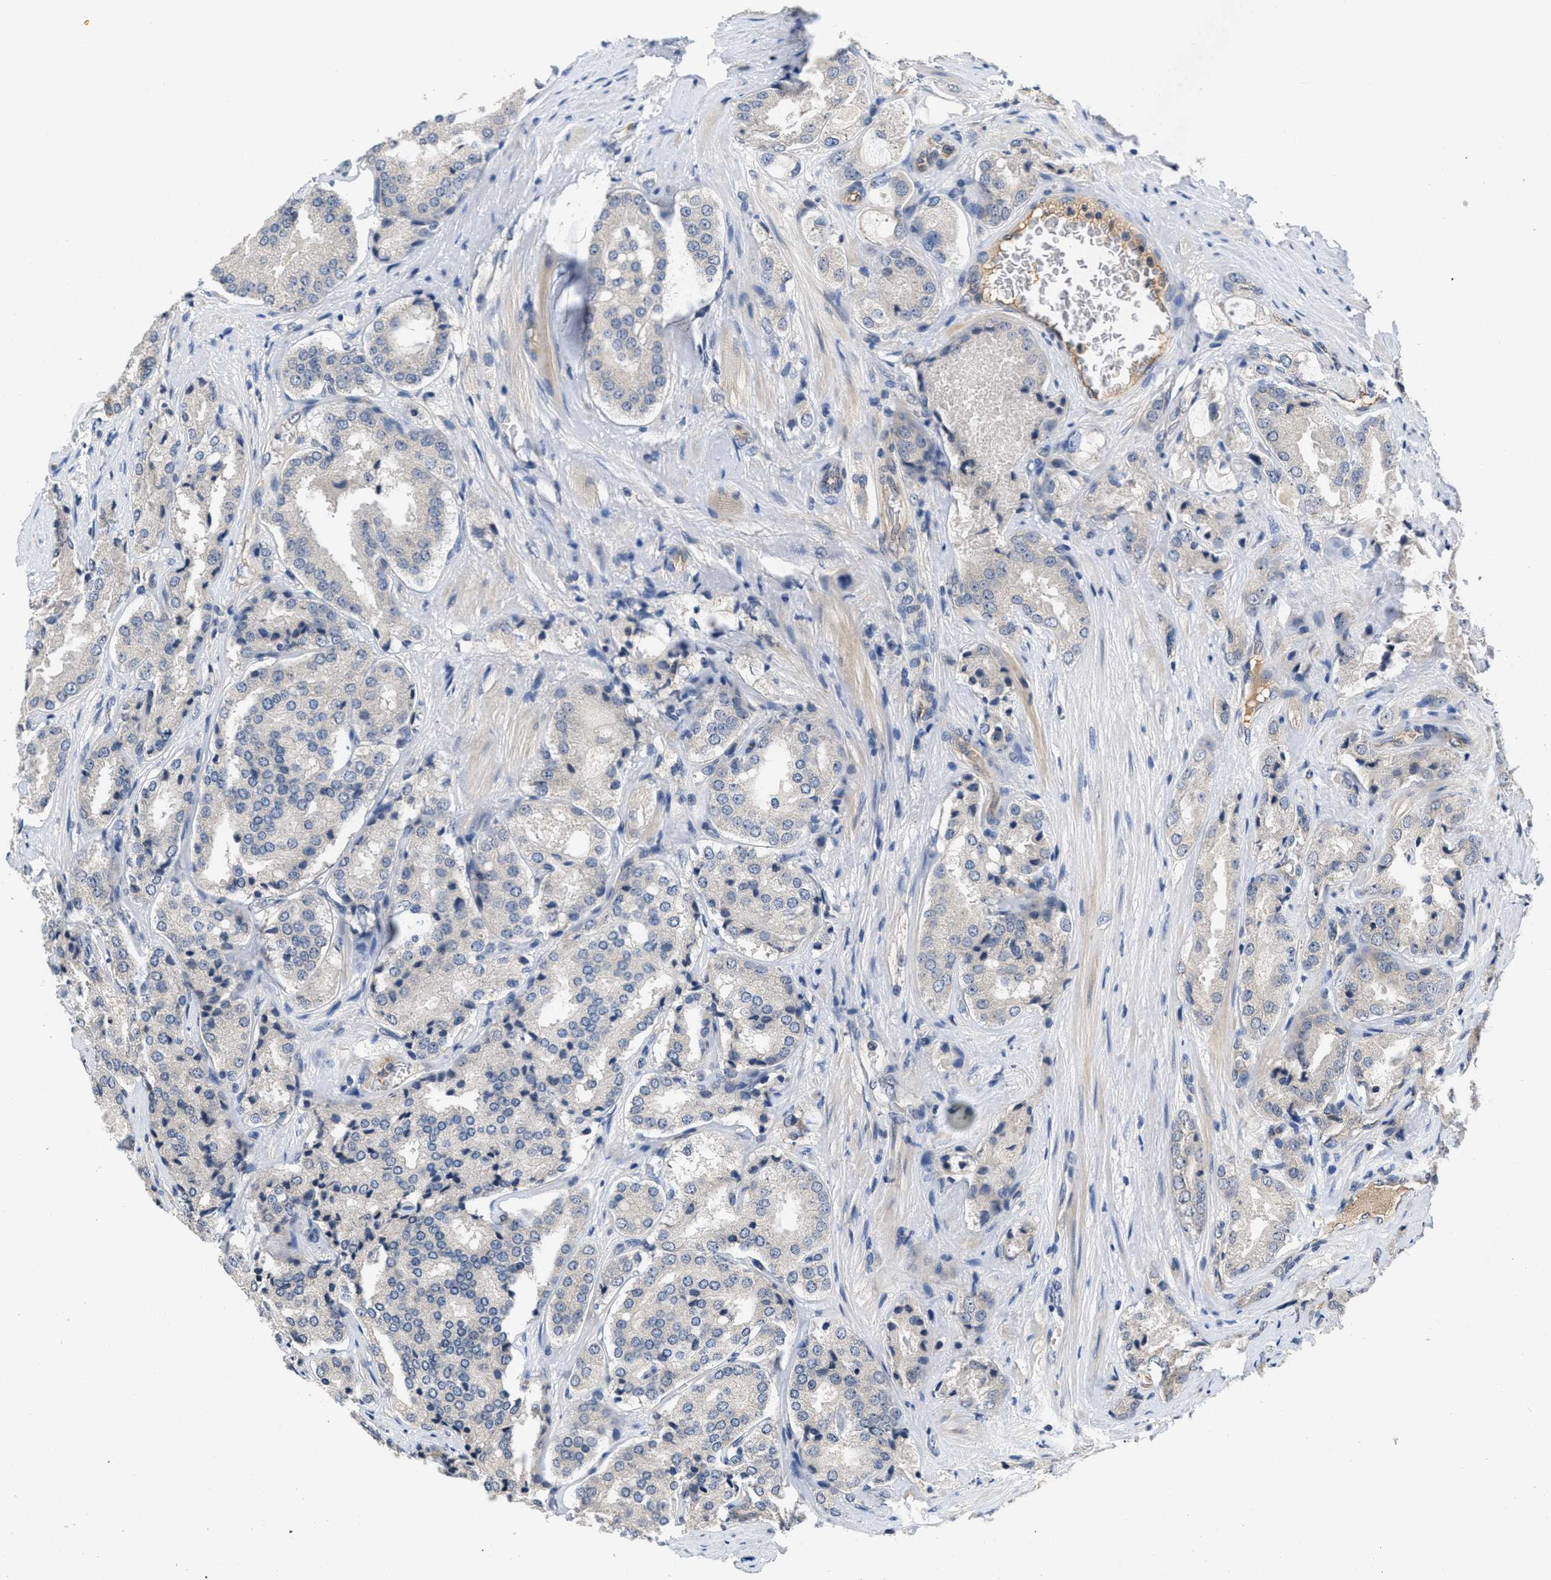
{"staining": {"intensity": "negative", "quantity": "none", "location": "none"}, "tissue": "prostate cancer", "cell_type": "Tumor cells", "image_type": "cancer", "snomed": [{"axis": "morphology", "description": "Adenocarcinoma, High grade"}, {"axis": "topography", "description": "Prostate"}], "caption": "The image shows no significant expression in tumor cells of prostate cancer.", "gene": "ANGPT1", "patient": {"sex": "male", "age": 65}}